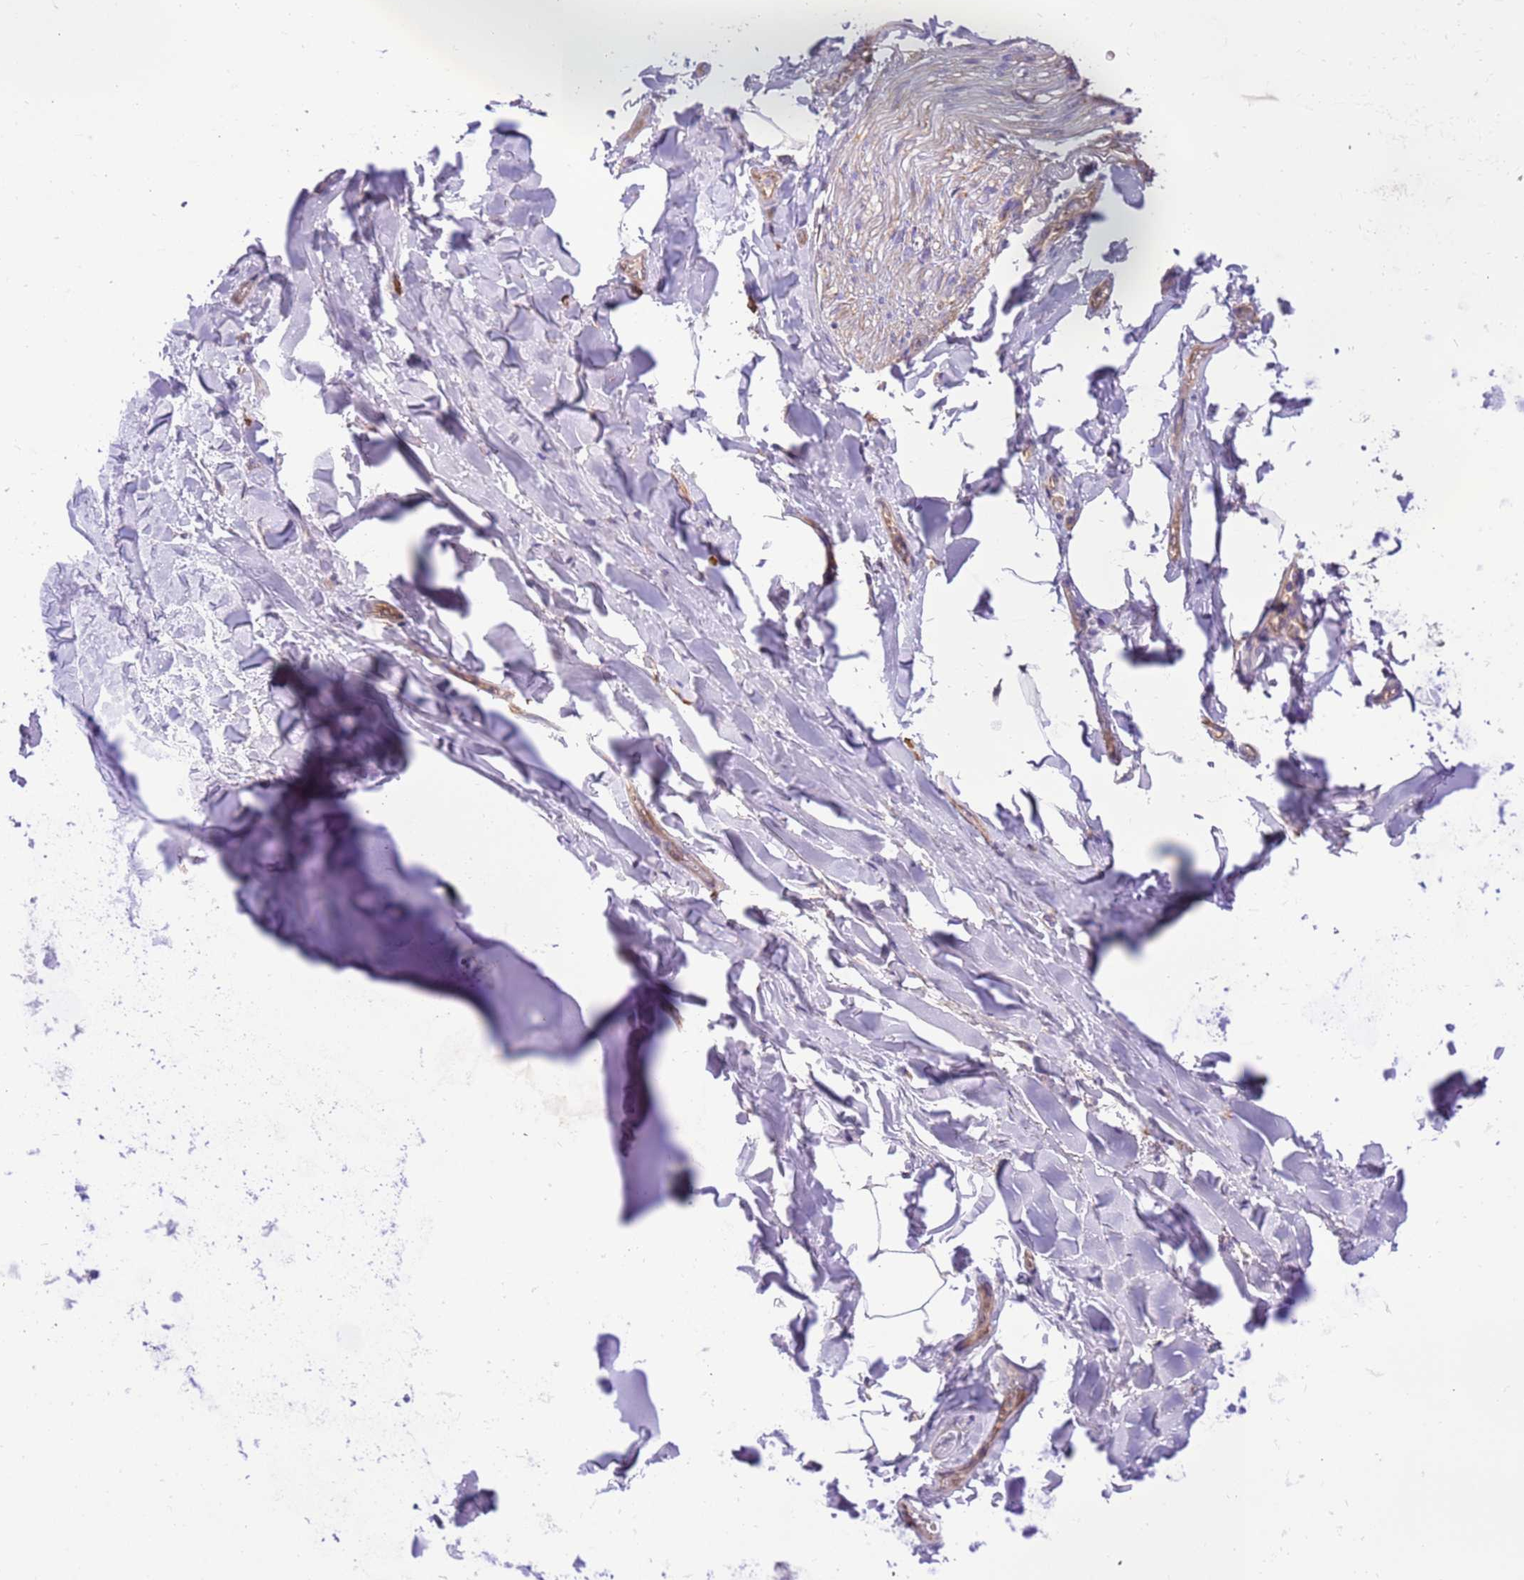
{"staining": {"intensity": "negative", "quantity": "none", "location": "none"}, "tissue": "adipose tissue", "cell_type": "Adipocytes", "image_type": "normal", "snomed": [{"axis": "morphology", "description": "Normal tissue, NOS"}, {"axis": "topography", "description": "Lymph node"}, {"axis": "topography", "description": "Cartilage tissue"}, {"axis": "topography", "description": "Bronchus"}], "caption": "Image shows no protein staining in adipocytes of benign adipose tissue. (Stains: DAB (3,3'-diaminobenzidine) IHC with hematoxylin counter stain, Microscopy: brightfield microscopy at high magnification).", "gene": "NAALADL1", "patient": {"sex": "male", "age": 63}}